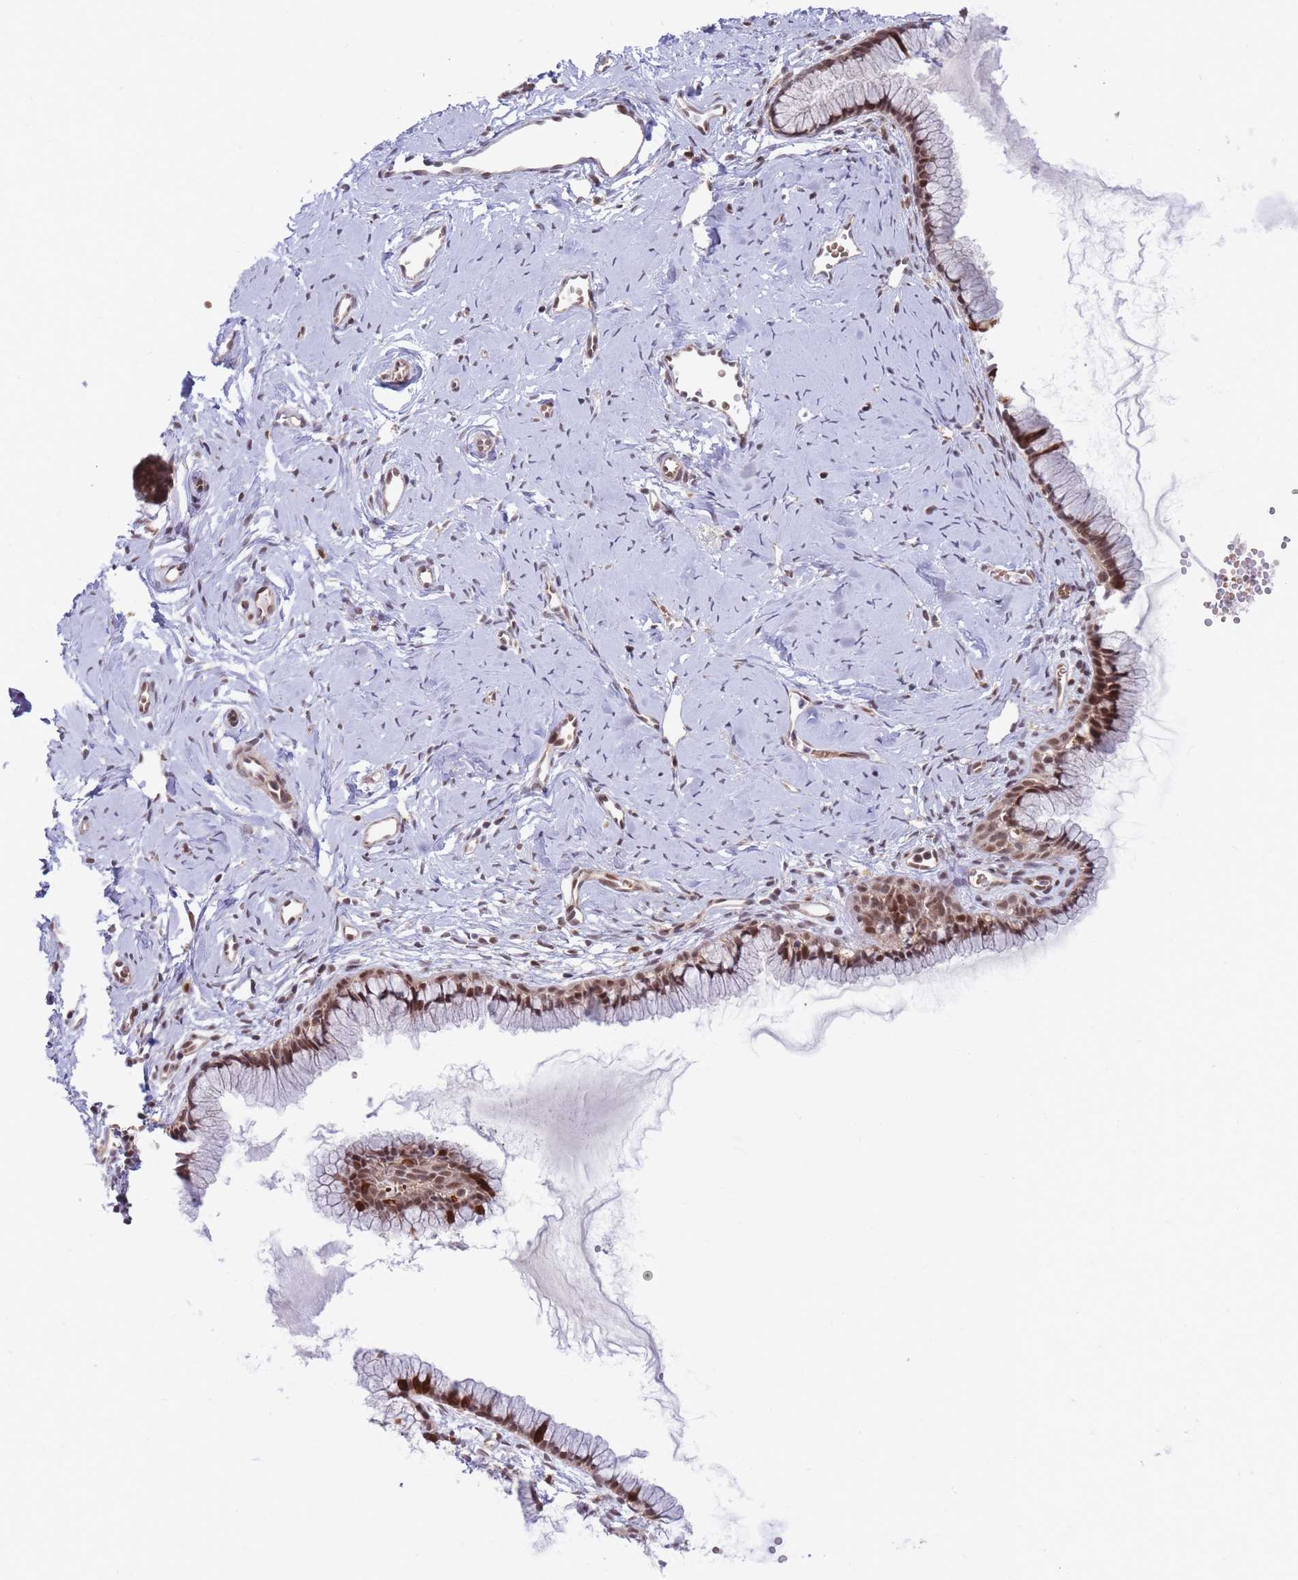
{"staining": {"intensity": "moderate", "quantity": ">75%", "location": "nuclear"}, "tissue": "cervix", "cell_type": "Glandular cells", "image_type": "normal", "snomed": [{"axis": "morphology", "description": "Normal tissue, NOS"}, {"axis": "topography", "description": "Cervix"}], "caption": "Immunohistochemical staining of normal human cervix exhibits moderate nuclear protein expression in approximately >75% of glandular cells. Ihc stains the protein of interest in brown and the nuclei are stained blue.", "gene": "BOD1L1", "patient": {"sex": "female", "age": 40}}